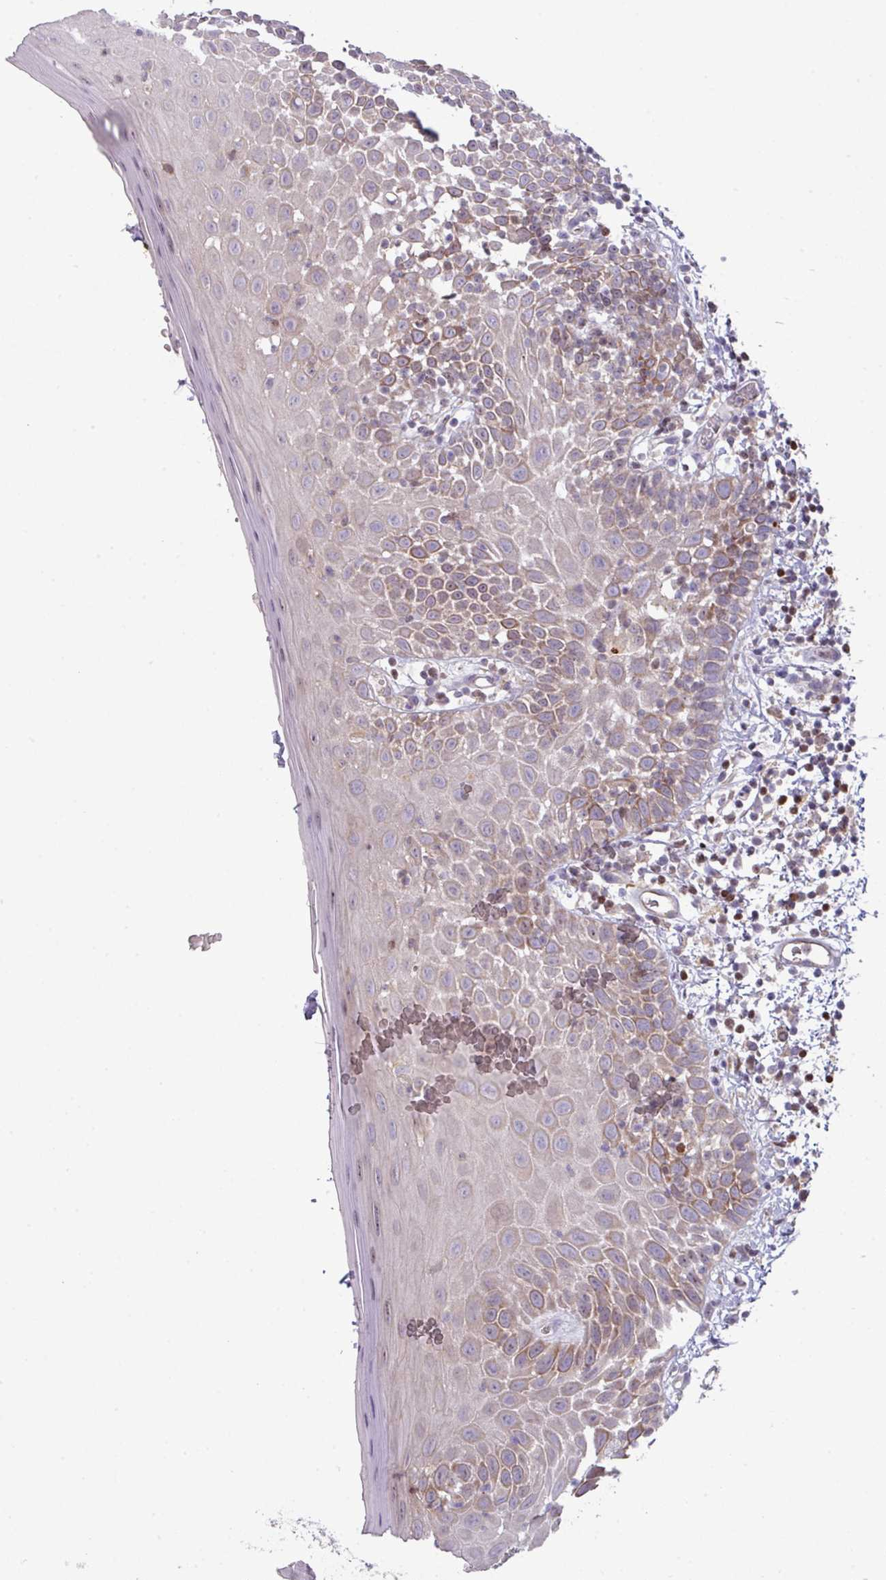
{"staining": {"intensity": "weak", "quantity": "<25%", "location": "cytoplasmic/membranous"}, "tissue": "oral mucosa", "cell_type": "Squamous epithelial cells", "image_type": "normal", "snomed": [{"axis": "morphology", "description": "Normal tissue, NOS"}, {"axis": "morphology", "description": "Squamous cell carcinoma, NOS"}, {"axis": "topography", "description": "Oral tissue"}, {"axis": "topography", "description": "Tounge, NOS"}, {"axis": "topography", "description": "Head-Neck"}], "caption": "DAB immunohistochemical staining of normal human oral mucosa demonstrates no significant positivity in squamous epithelial cells.", "gene": "ZNF394", "patient": {"sex": "male", "age": 76}}